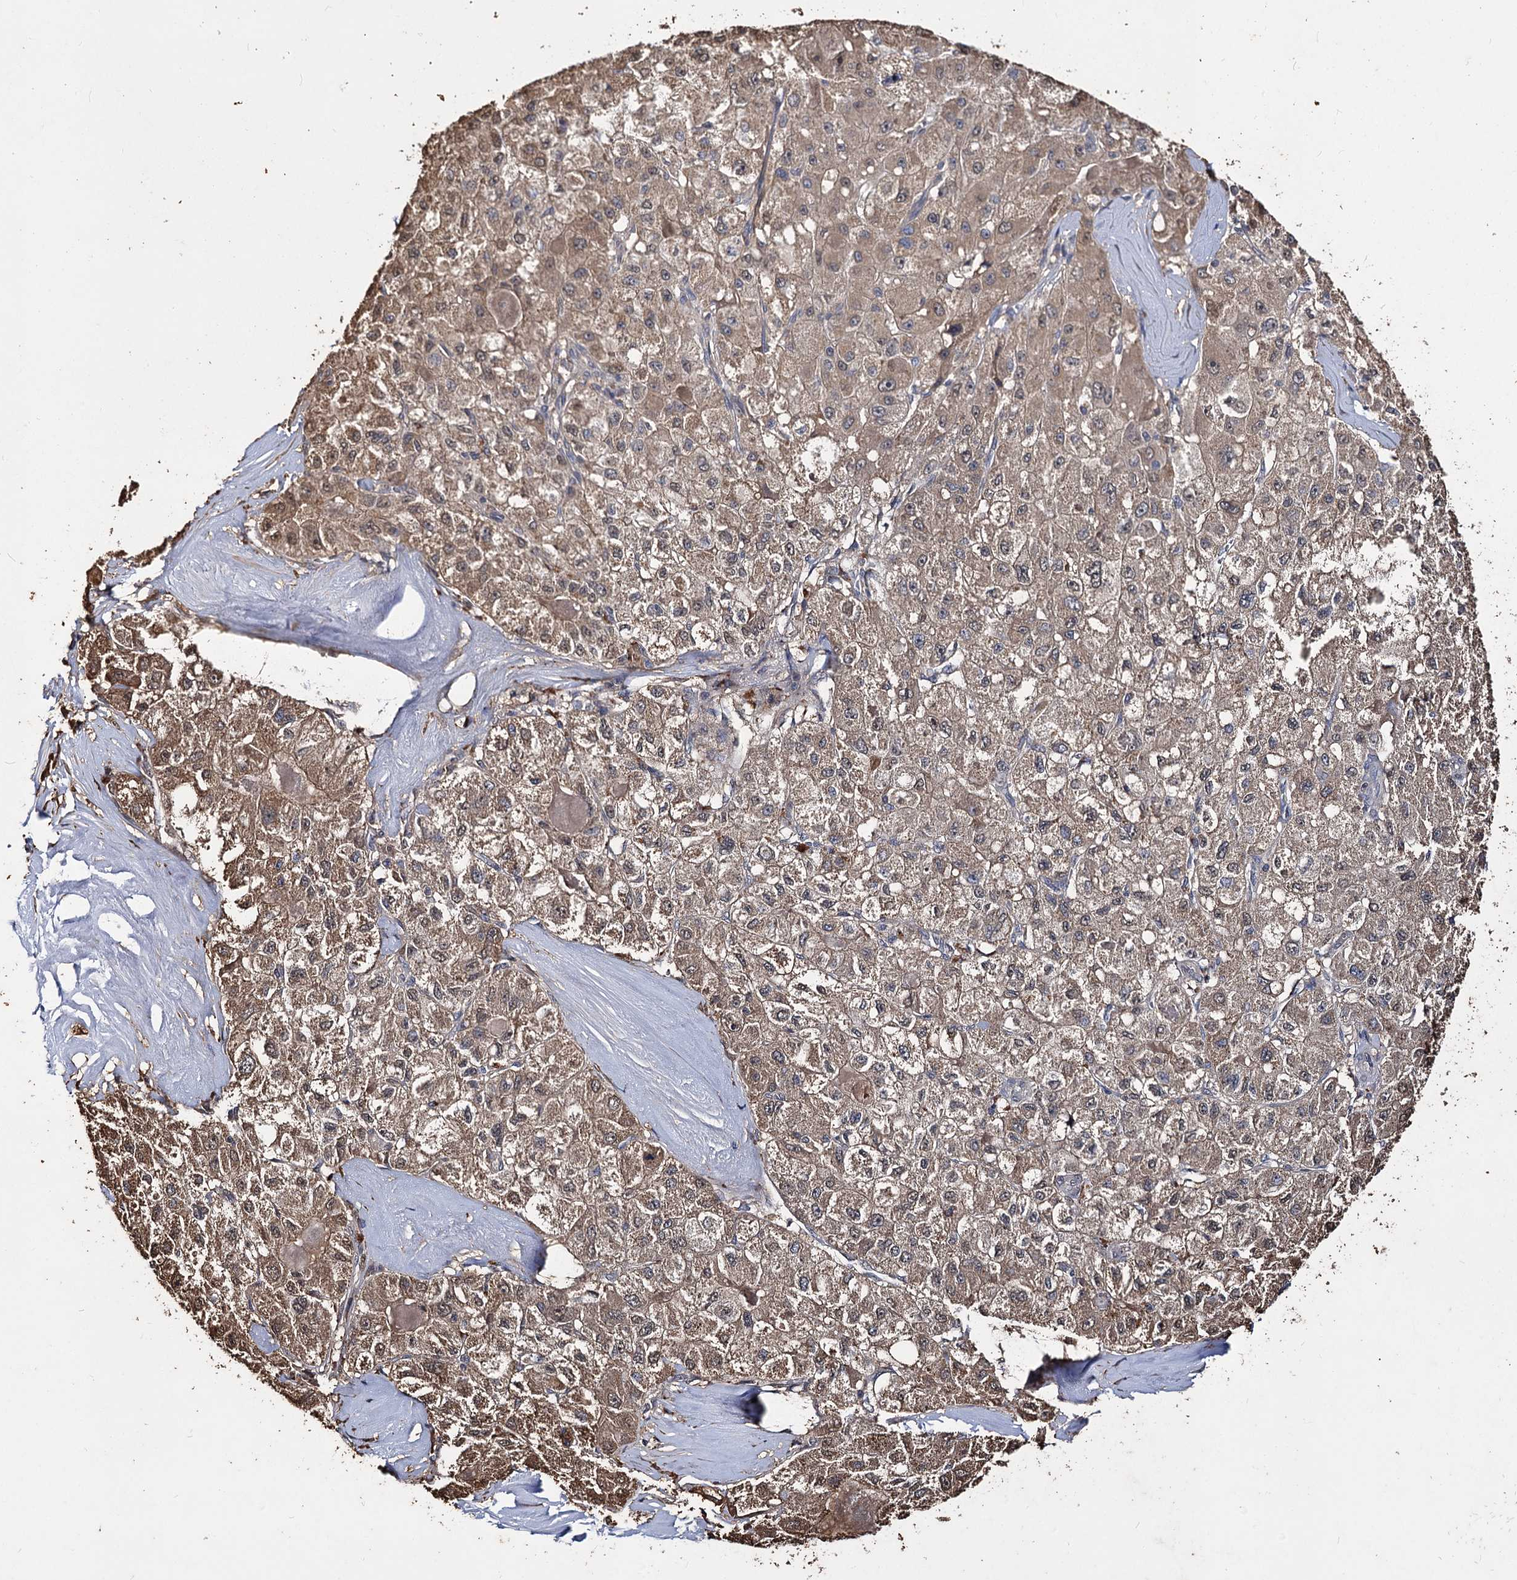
{"staining": {"intensity": "moderate", "quantity": ">75%", "location": "cytoplasmic/membranous"}, "tissue": "liver cancer", "cell_type": "Tumor cells", "image_type": "cancer", "snomed": [{"axis": "morphology", "description": "Carcinoma, Hepatocellular, NOS"}, {"axis": "topography", "description": "Liver"}], "caption": "A brown stain highlights moderate cytoplasmic/membranous positivity of a protein in human liver cancer tumor cells. (Brightfield microscopy of DAB IHC at high magnification).", "gene": "ARL13A", "patient": {"sex": "male", "age": 80}}